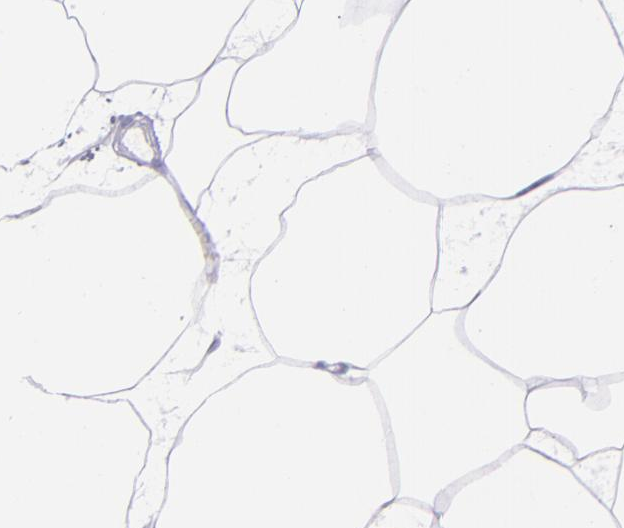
{"staining": {"intensity": "negative", "quantity": "none", "location": "none"}, "tissue": "adipose tissue", "cell_type": "Adipocytes", "image_type": "normal", "snomed": [{"axis": "morphology", "description": "Normal tissue, NOS"}, {"axis": "morphology", "description": "Duct carcinoma"}, {"axis": "topography", "description": "Breast"}, {"axis": "topography", "description": "Adipose tissue"}], "caption": "DAB (3,3'-diaminobenzidine) immunohistochemical staining of normal adipose tissue reveals no significant staining in adipocytes. (DAB IHC visualized using brightfield microscopy, high magnification).", "gene": "SFTPB", "patient": {"sex": "female", "age": 37}}